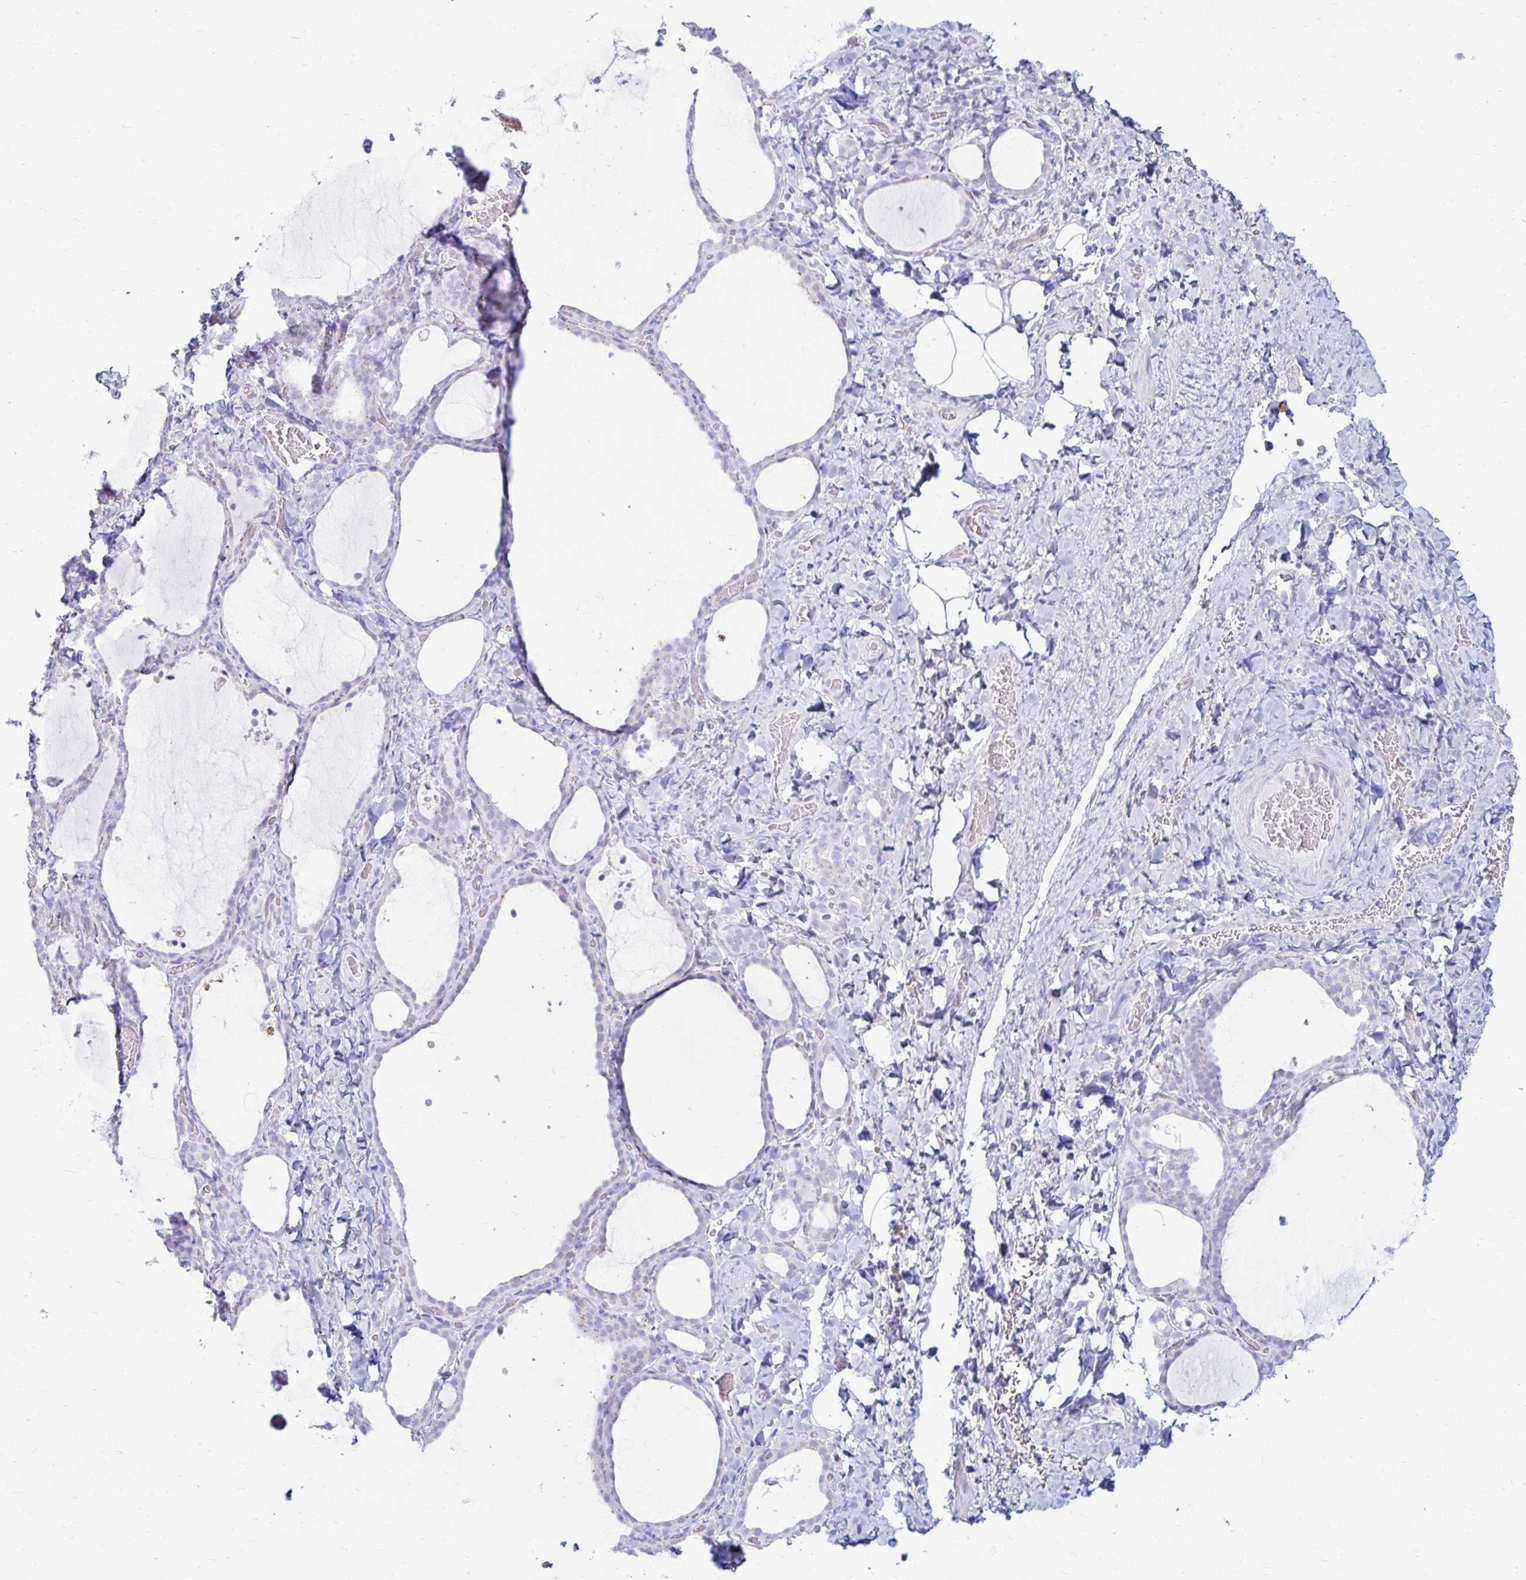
{"staining": {"intensity": "negative", "quantity": "none", "location": "none"}, "tissue": "thyroid gland", "cell_type": "Glandular cells", "image_type": "normal", "snomed": [{"axis": "morphology", "description": "Normal tissue, NOS"}, {"axis": "topography", "description": "Thyroid gland"}], "caption": "There is no significant expression in glandular cells of thyroid gland. The staining was performed using DAB (3,3'-diaminobenzidine) to visualize the protein expression in brown, while the nuclei were stained in blue with hematoxylin (Magnification: 20x).", "gene": "ERICH6", "patient": {"sex": "female", "age": 22}}